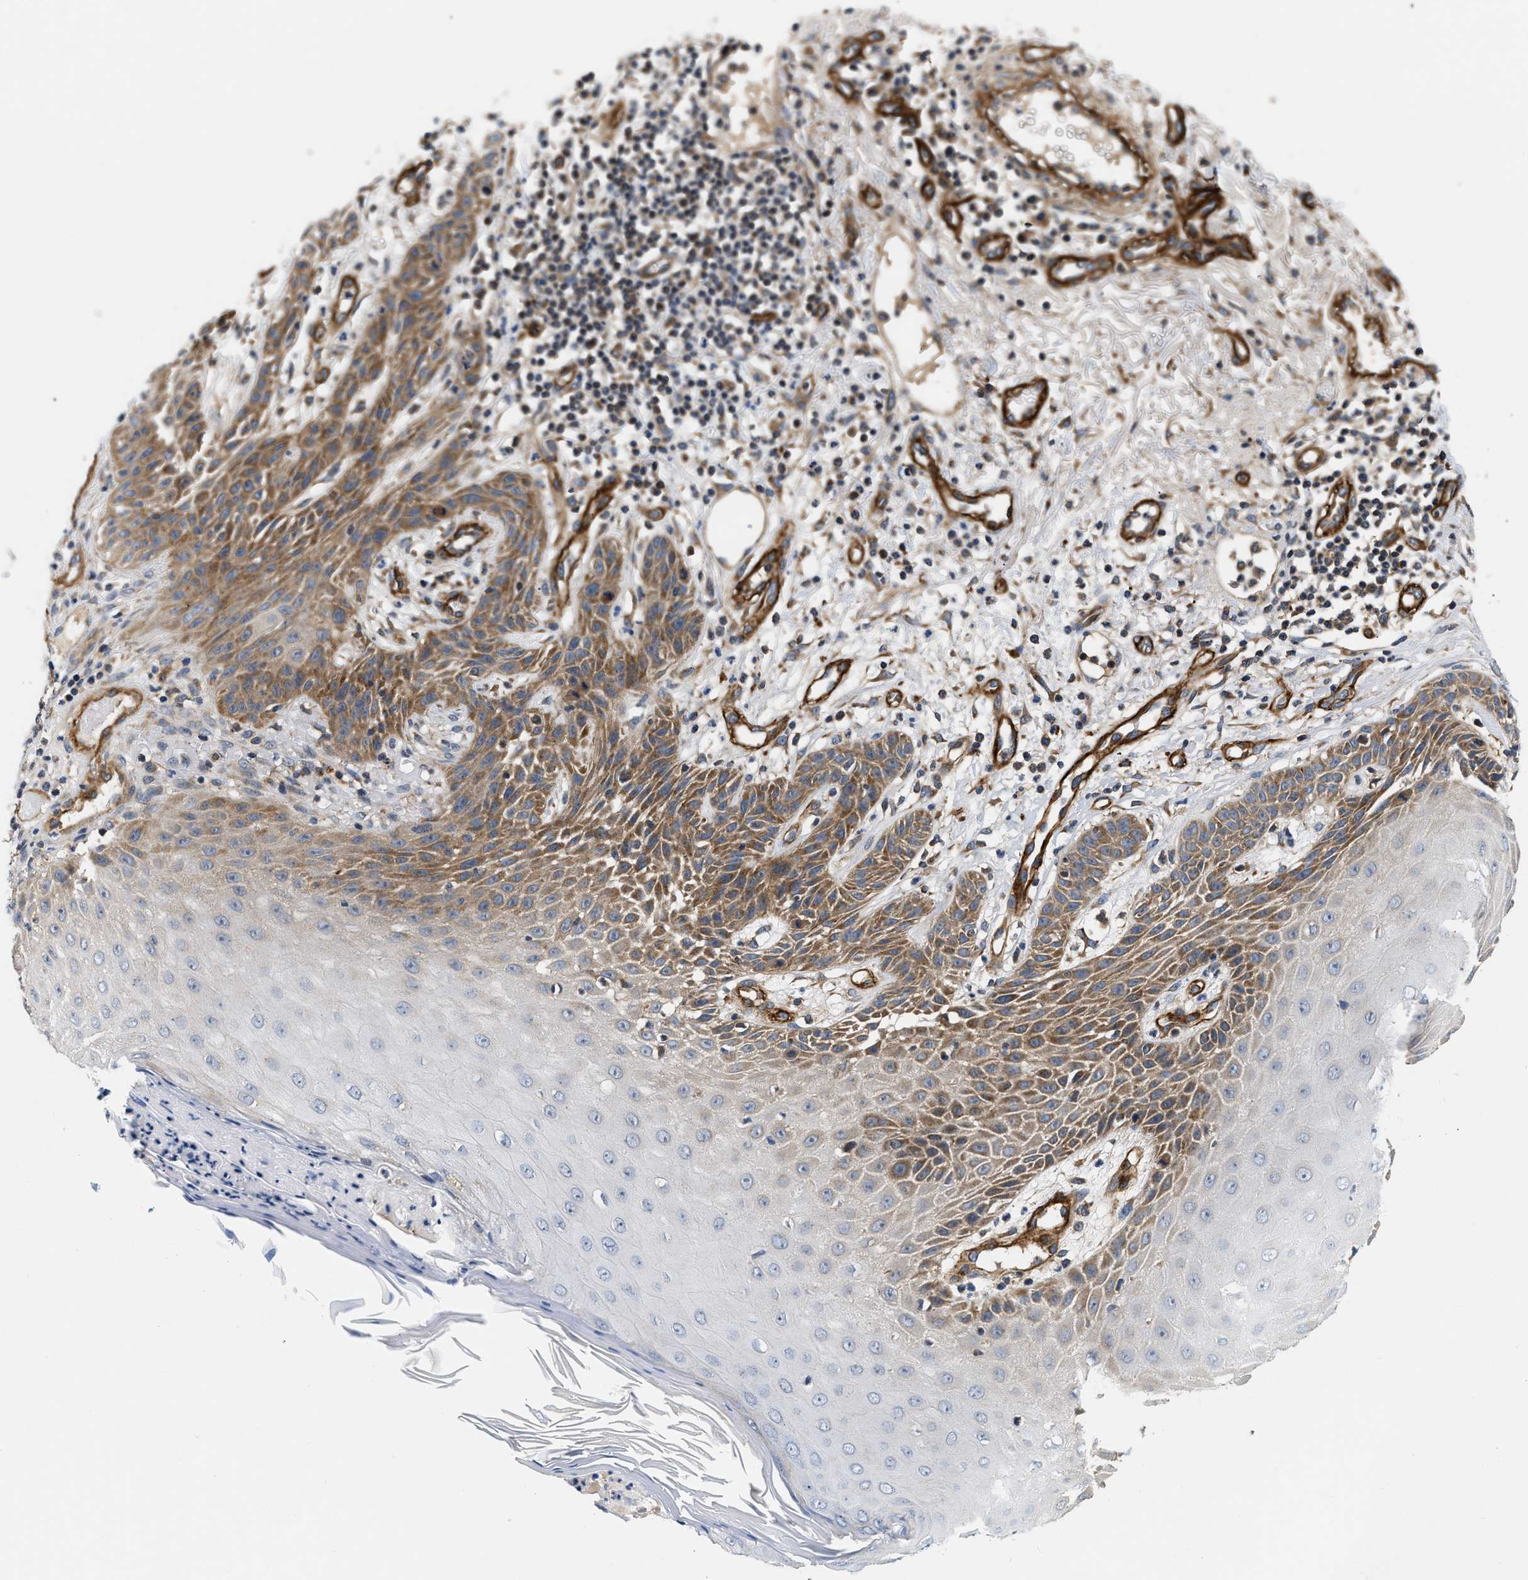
{"staining": {"intensity": "moderate", "quantity": ">75%", "location": "cytoplasmic/membranous"}, "tissue": "skin cancer", "cell_type": "Tumor cells", "image_type": "cancer", "snomed": [{"axis": "morphology", "description": "Normal tissue, NOS"}, {"axis": "morphology", "description": "Basal cell carcinoma"}, {"axis": "topography", "description": "Skin"}], "caption": "This image reveals skin cancer (basal cell carcinoma) stained with immunohistochemistry (IHC) to label a protein in brown. The cytoplasmic/membranous of tumor cells show moderate positivity for the protein. Nuclei are counter-stained blue.", "gene": "NME6", "patient": {"sex": "male", "age": 79}}